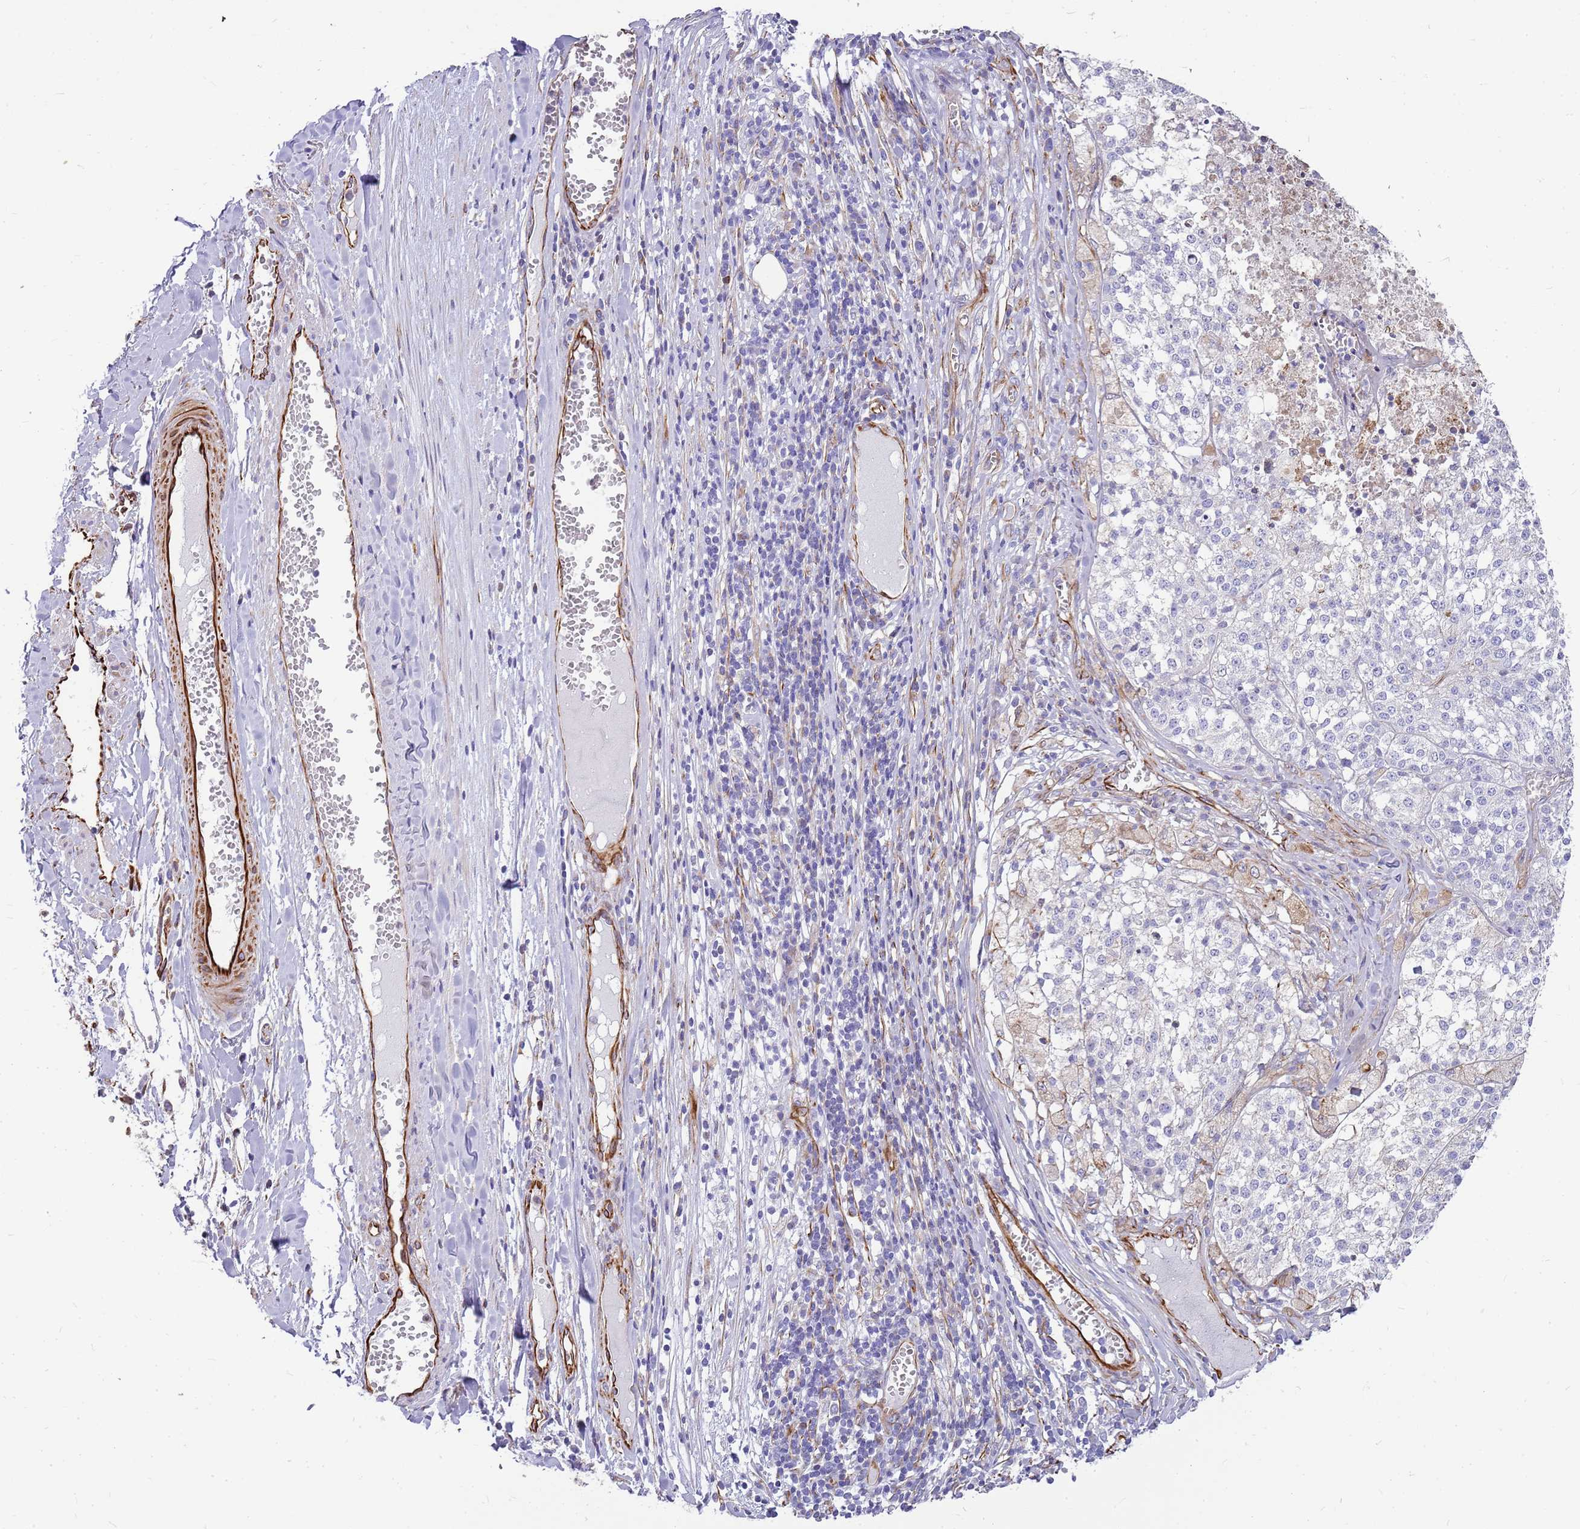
{"staining": {"intensity": "negative", "quantity": "none", "location": "none"}, "tissue": "melanoma", "cell_type": "Tumor cells", "image_type": "cancer", "snomed": [{"axis": "morphology", "description": "Malignant melanoma, NOS"}, {"axis": "topography", "description": "Skin"}], "caption": "The immunohistochemistry image has no significant staining in tumor cells of malignant melanoma tissue.", "gene": "ZDHHC1", "patient": {"sex": "female", "age": 64}}